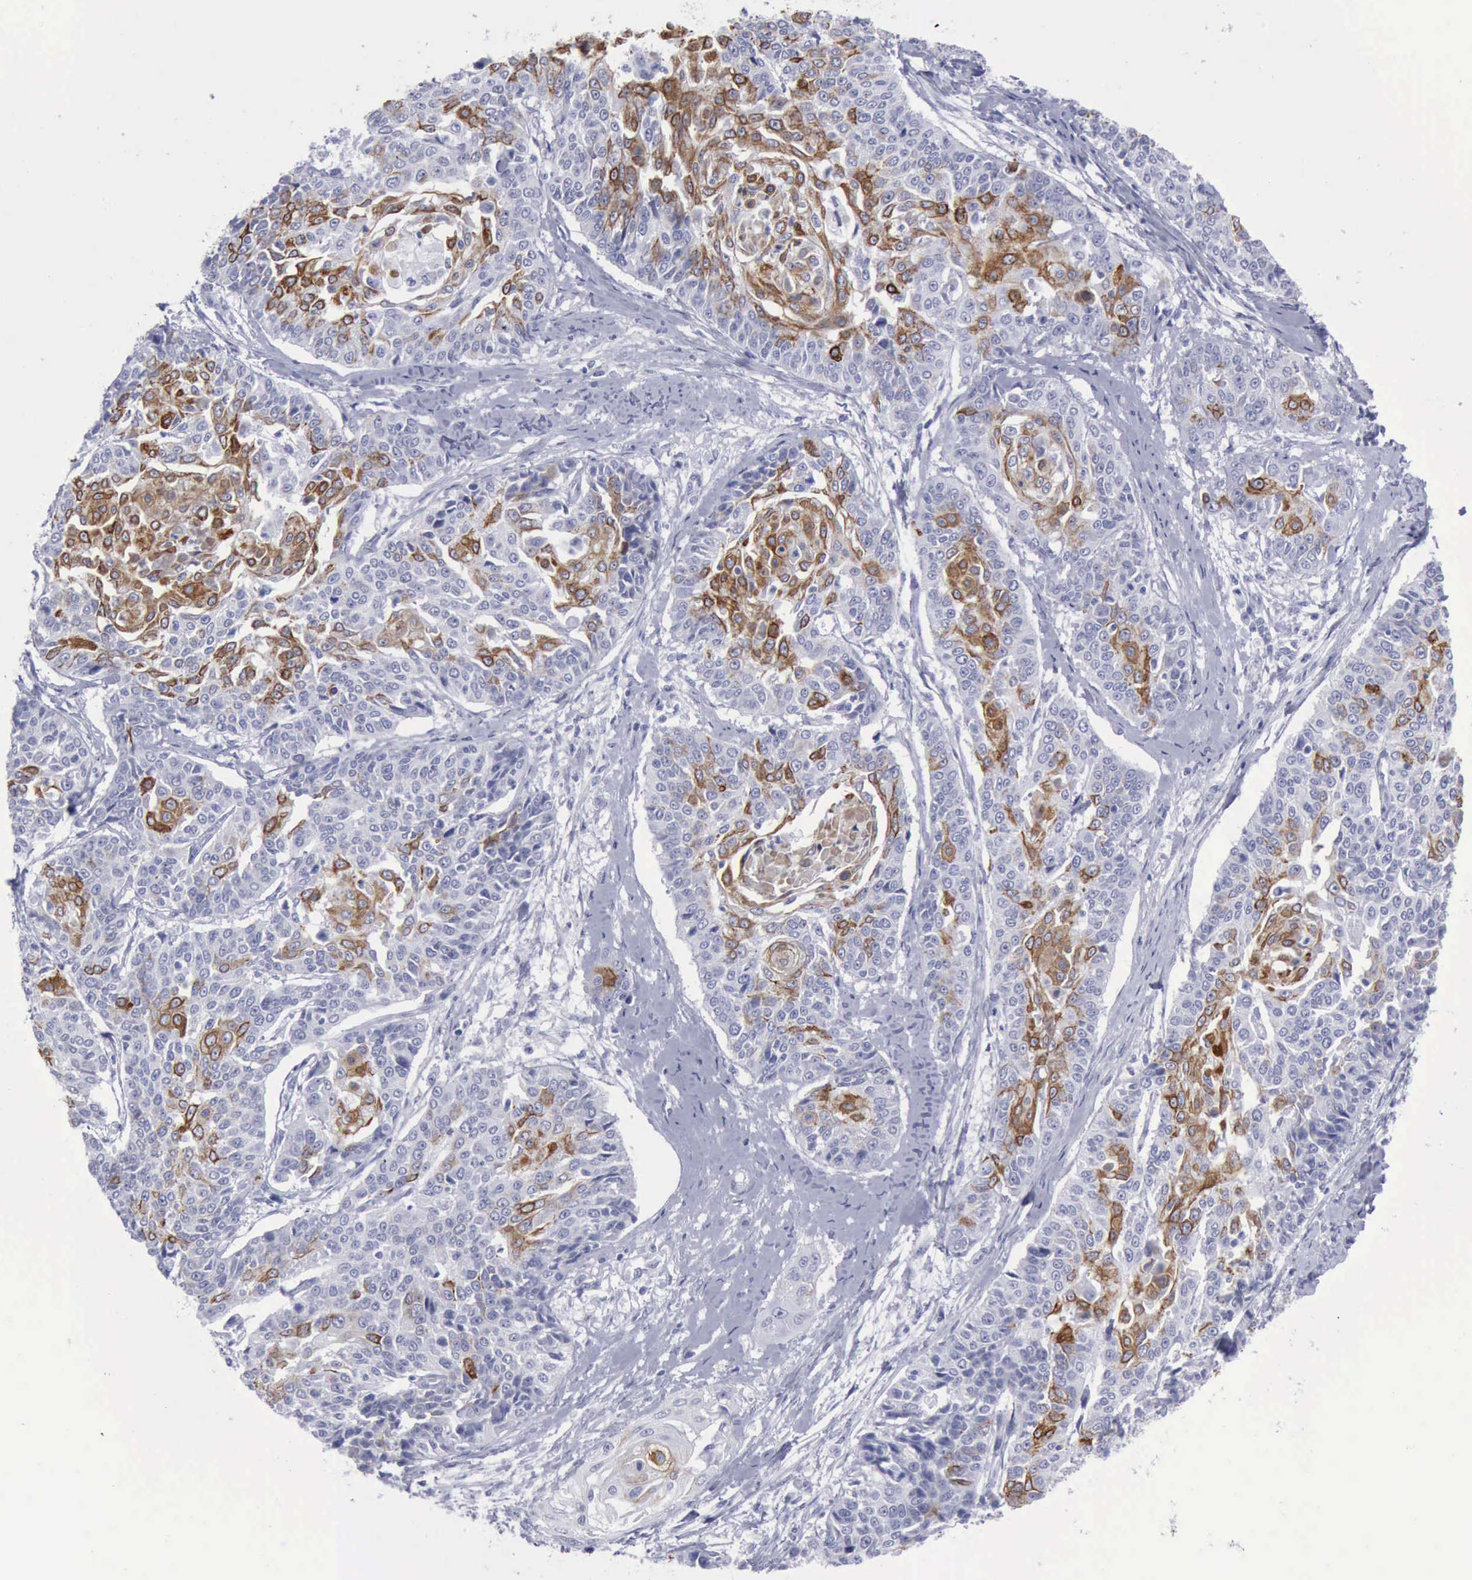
{"staining": {"intensity": "moderate", "quantity": "25%-75%", "location": "cytoplasmic/membranous"}, "tissue": "cervical cancer", "cell_type": "Tumor cells", "image_type": "cancer", "snomed": [{"axis": "morphology", "description": "Squamous cell carcinoma, NOS"}, {"axis": "topography", "description": "Cervix"}], "caption": "Immunohistochemistry (IHC) histopathology image of neoplastic tissue: human cervical cancer stained using IHC reveals medium levels of moderate protein expression localized specifically in the cytoplasmic/membranous of tumor cells, appearing as a cytoplasmic/membranous brown color.", "gene": "KRT13", "patient": {"sex": "female", "age": 64}}